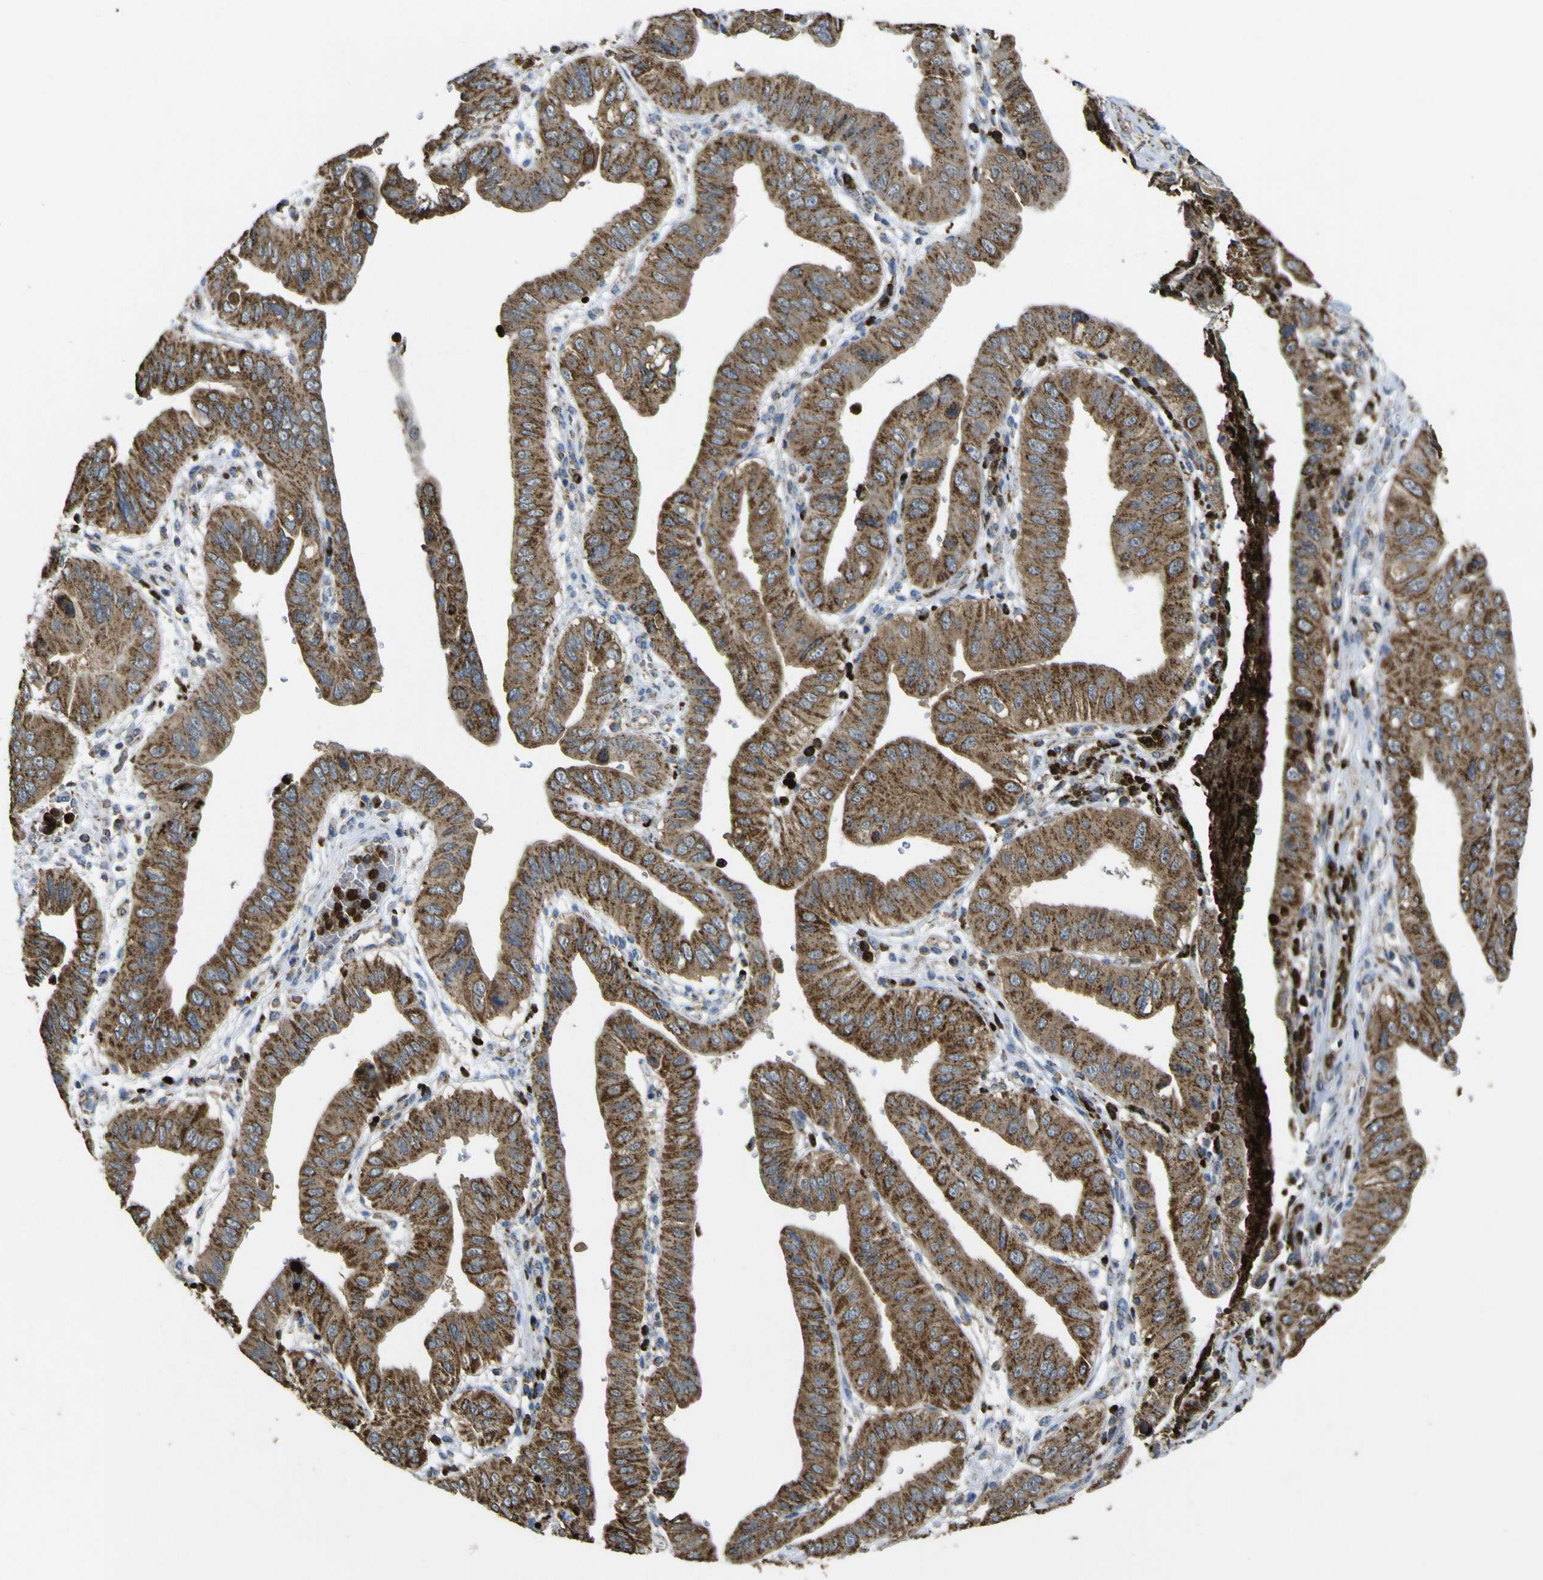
{"staining": {"intensity": "strong", "quantity": ">75%", "location": "cytoplasmic/membranous"}, "tissue": "pancreatic cancer", "cell_type": "Tumor cells", "image_type": "cancer", "snomed": [{"axis": "morphology", "description": "Normal tissue, NOS"}, {"axis": "topography", "description": "Lymph node"}], "caption": "Protein staining demonstrates strong cytoplasmic/membranous expression in approximately >75% of tumor cells in pancreatic cancer.", "gene": "ACSL3", "patient": {"sex": "male", "age": 50}}